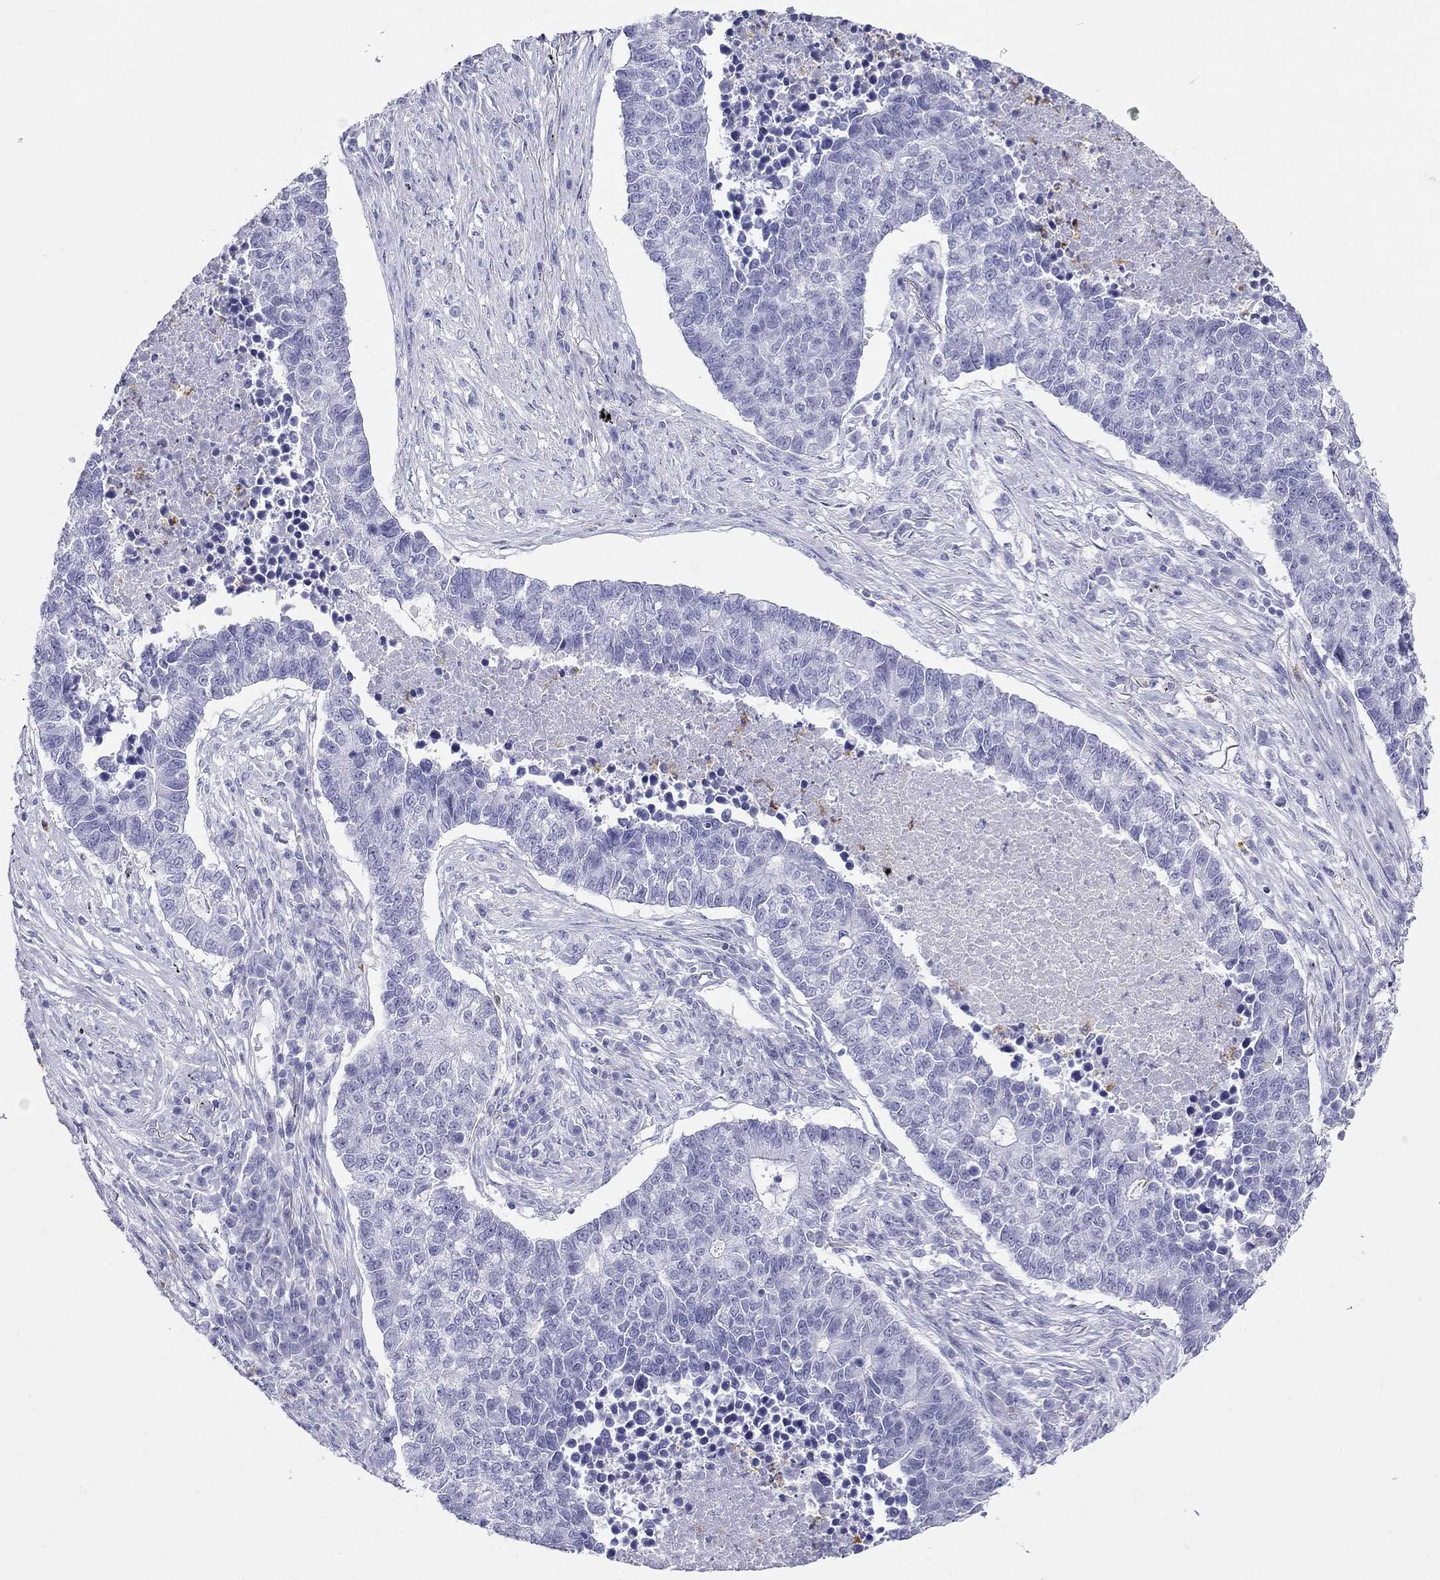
{"staining": {"intensity": "negative", "quantity": "none", "location": "none"}, "tissue": "lung cancer", "cell_type": "Tumor cells", "image_type": "cancer", "snomed": [{"axis": "morphology", "description": "Adenocarcinoma, NOS"}, {"axis": "topography", "description": "Lung"}], "caption": "Tumor cells show no significant protein expression in lung cancer (adenocarcinoma).", "gene": "PPP1R36", "patient": {"sex": "male", "age": 57}}